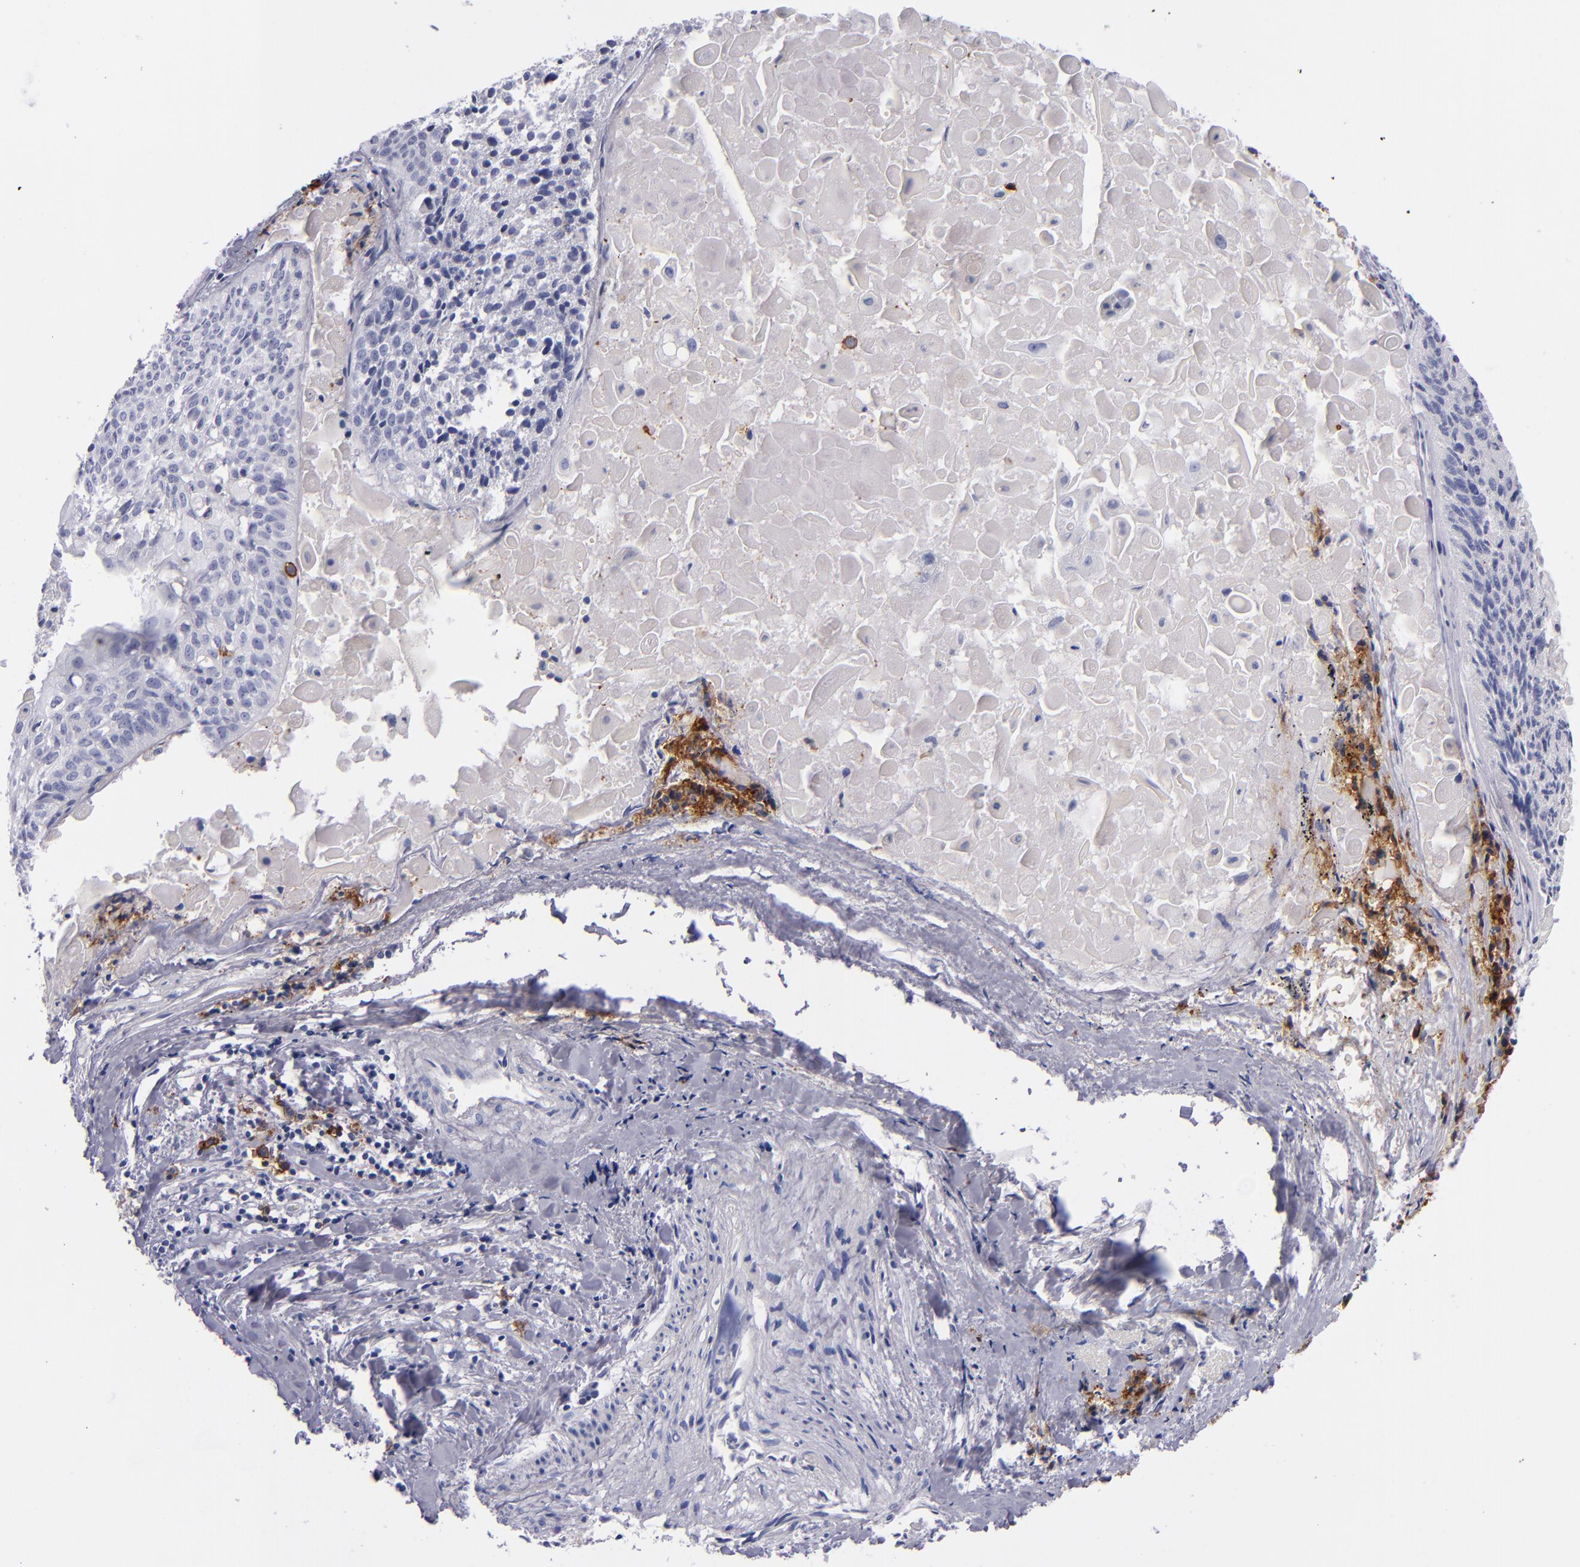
{"staining": {"intensity": "negative", "quantity": "none", "location": "none"}, "tissue": "lung cancer", "cell_type": "Tumor cells", "image_type": "cancer", "snomed": [{"axis": "morphology", "description": "Adenocarcinoma, NOS"}, {"axis": "topography", "description": "Lung"}], "caption": "This is an immunohistochemistry micrograph of human lung adenocarcinoma. There is no expression in tumor cells.", "gene": "CD38", "patient": {"sex": "male", "age": 60}}